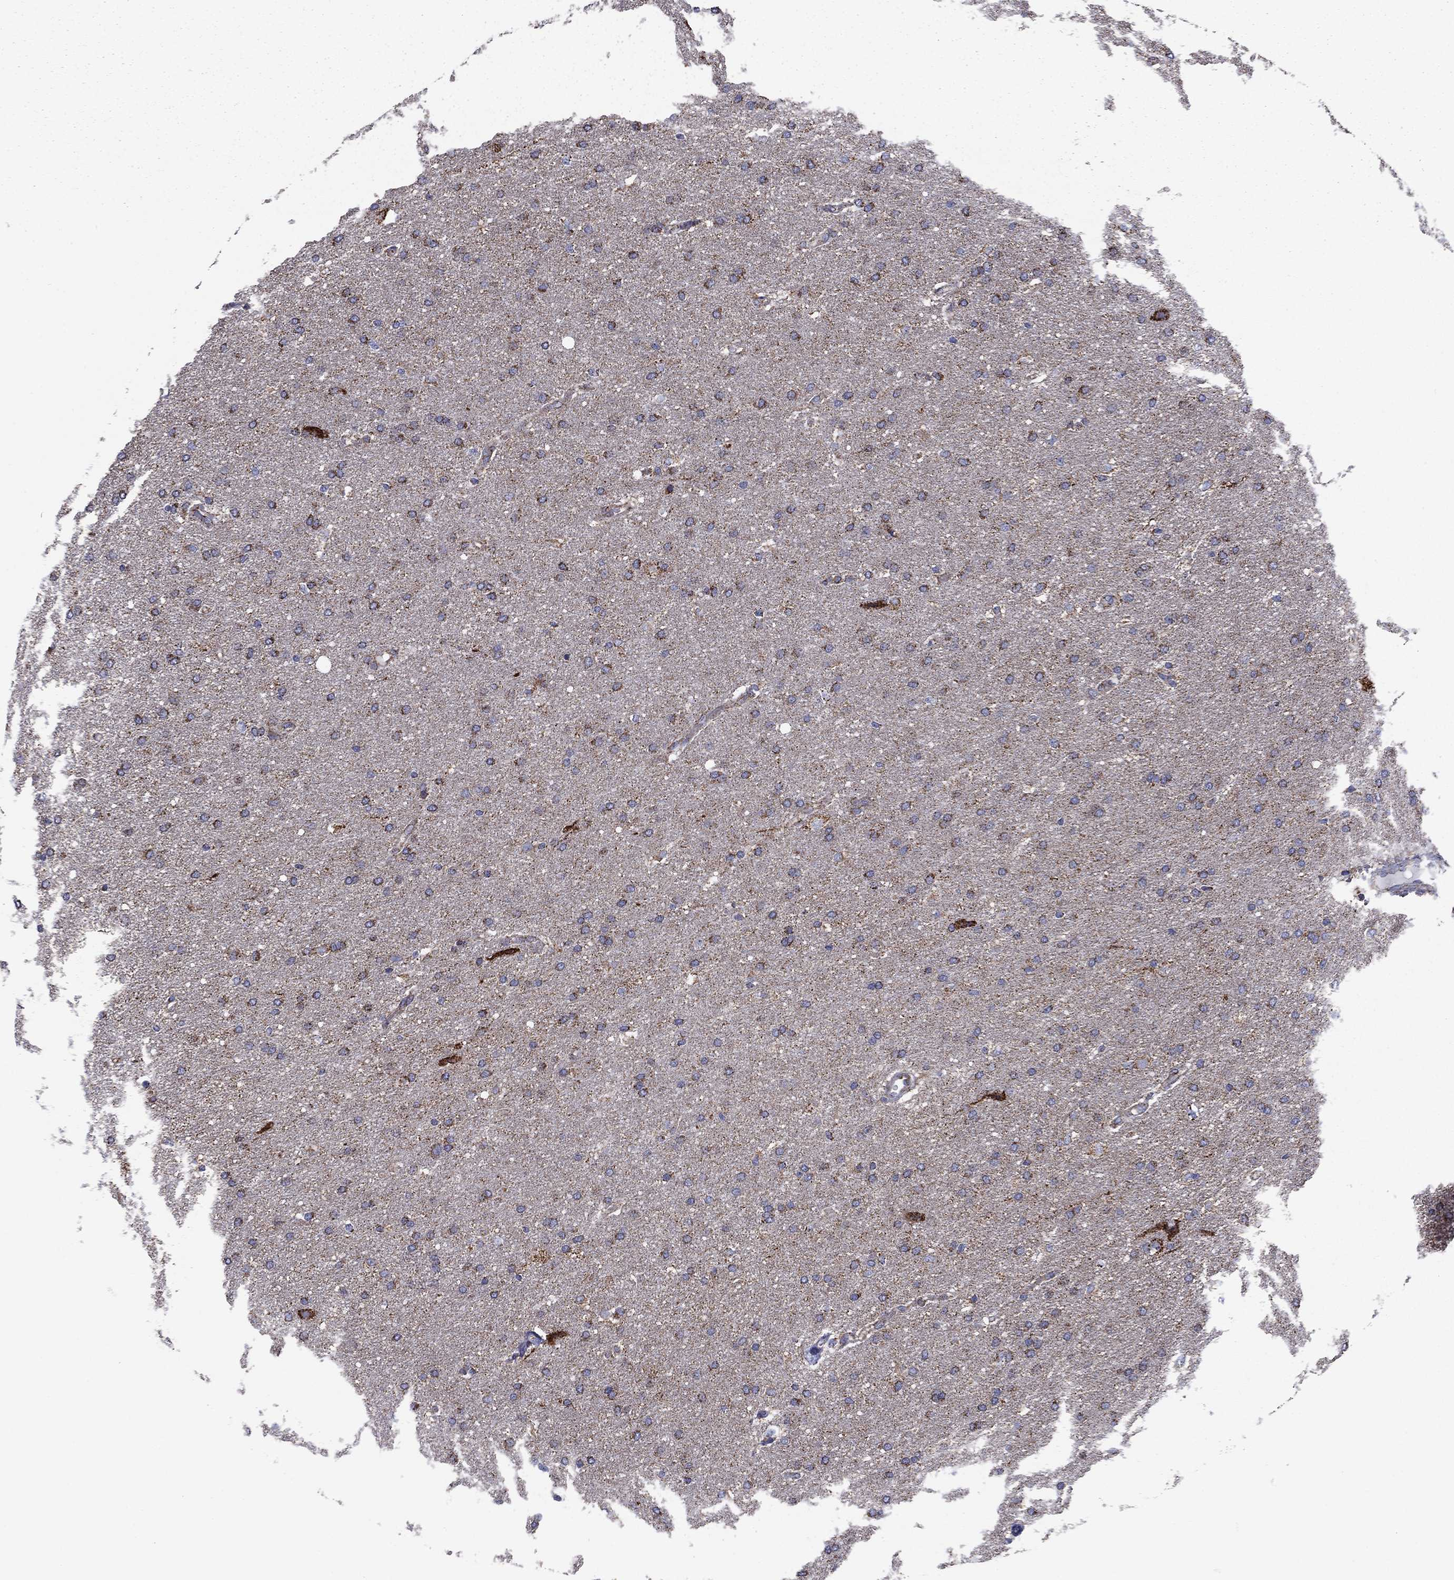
{"staining": {"intensity": "moderate", "quantity": "25%-75%", "location": "cytoplasmic/membranous"}, "tissue": "glioma", "cell_type": "Tumor cells", "image_type": "cancer", "snomed": [{"axis": "morphology", "description": "Glioma, malignant, Low grade"}, {"axis": "topography", "description": "Brain"}], "caption": "Malignant glioma (low-grade) stained for a protein reveals moderate cytoplasmic/membranous positivity in tumor cells.", "gene": "NDUFV1", "patient": {"sex": "female", "age": 37}}